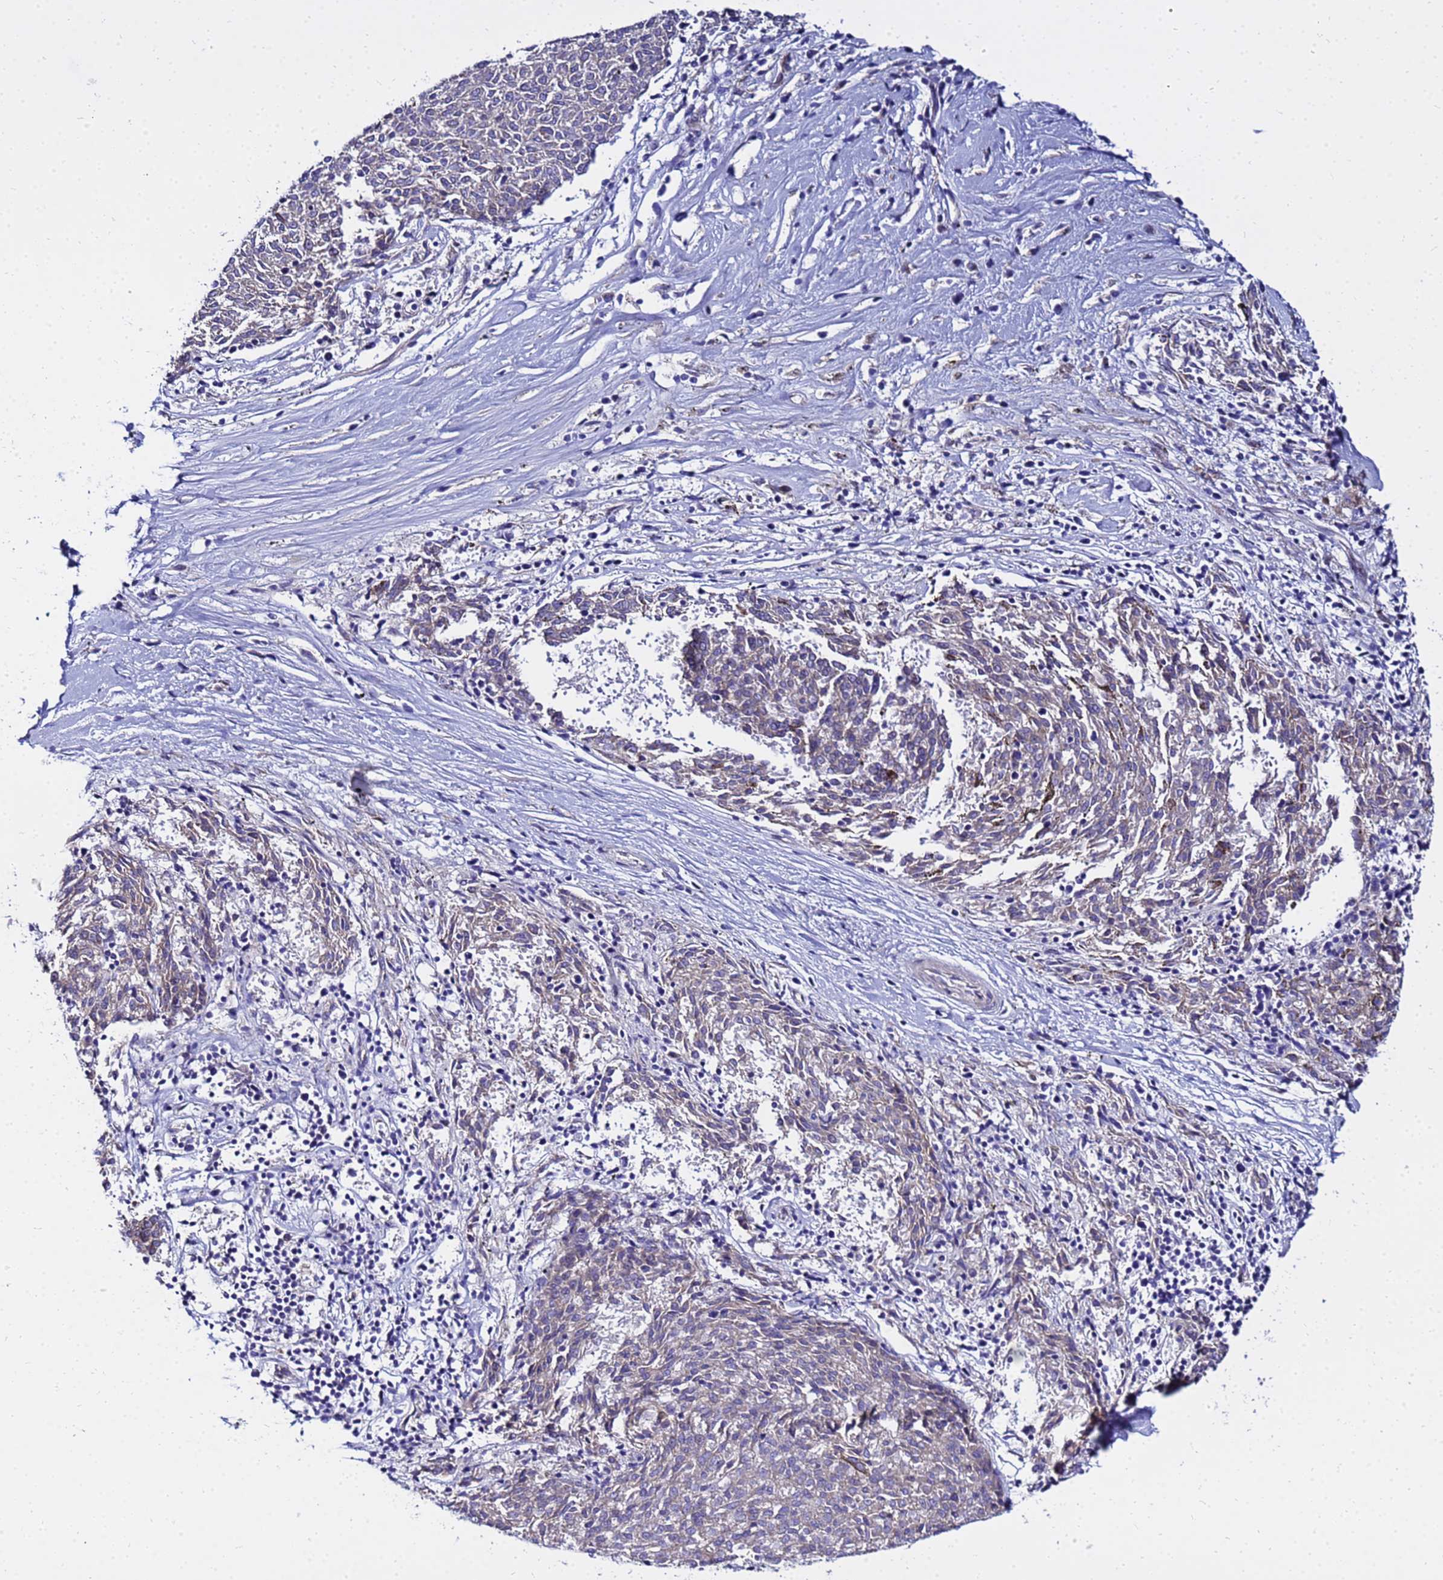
{"staining": {"intensity": "negative", "quantity": "none", "location": "none"}, "tissue": "melanoma", "cell_type": "Tumor cells", "image_type": "cancer", "snomed": [{"axis": "morphology", "description": "Malignant melanoma, NOS"}, {"axis": "topography", "description": "Skin"}], "caption": "IHC of melanoma displays no staining in tumor cells.", "gene": "HERC5", "patient": {"sex": "female", "age": 72}}